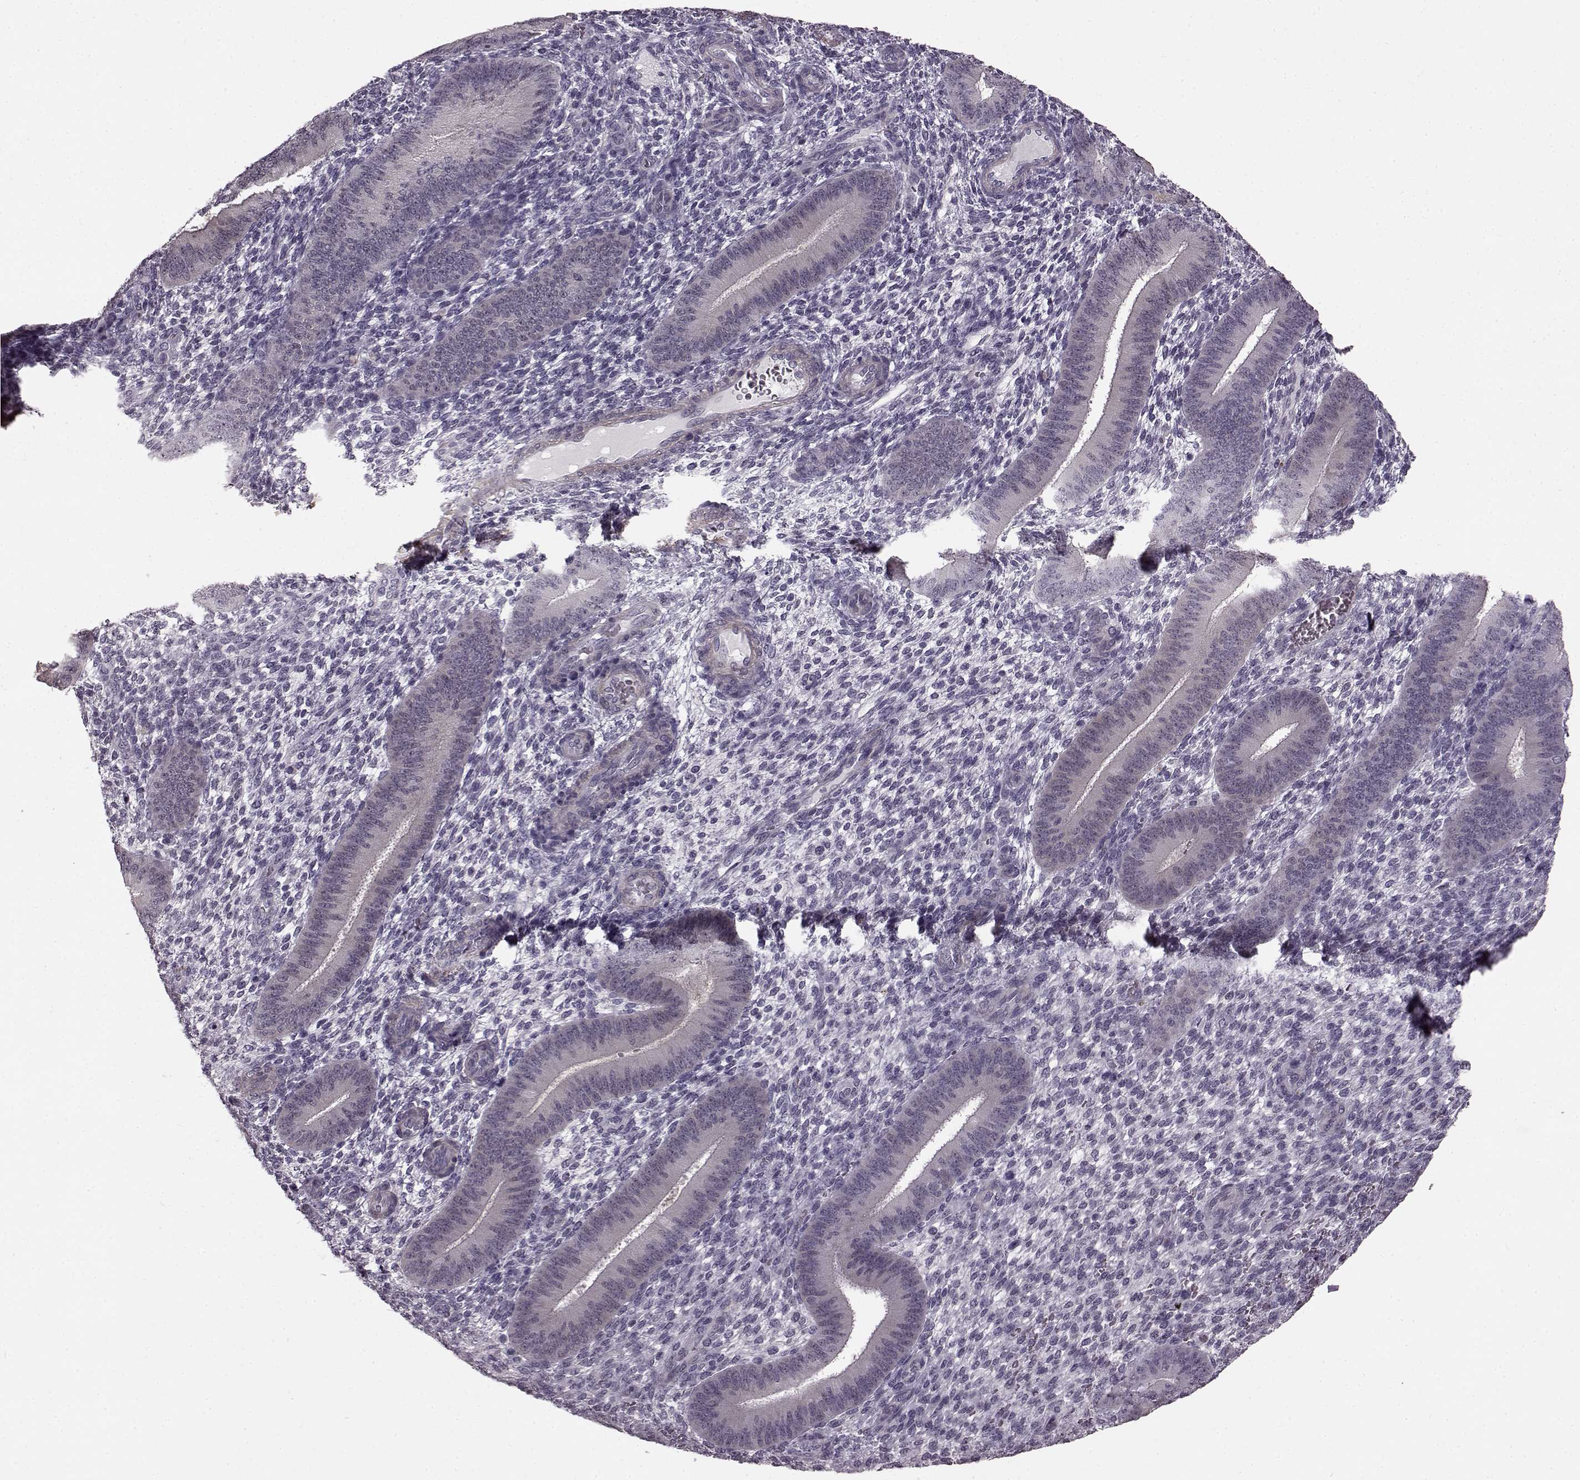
{"staining": {"intensity": "negative", "quantity": "none", "location": "none"}, "tissue": "endometrium", "cell_type": "Cells in endometrial stroma", "image_type": "normal", "snomed": [{"axis": "morphology", "description": "Normal tissue, NOS"}, {"axis": "topography", "description": "Endometrium"}], "caption": "The immunohistochemistry (IHC) image has no significant expression in cells in endometrial stroma of endometrium.", "gene": "SLCO3A1", "patient": {"sex": "female", "age": 39}}